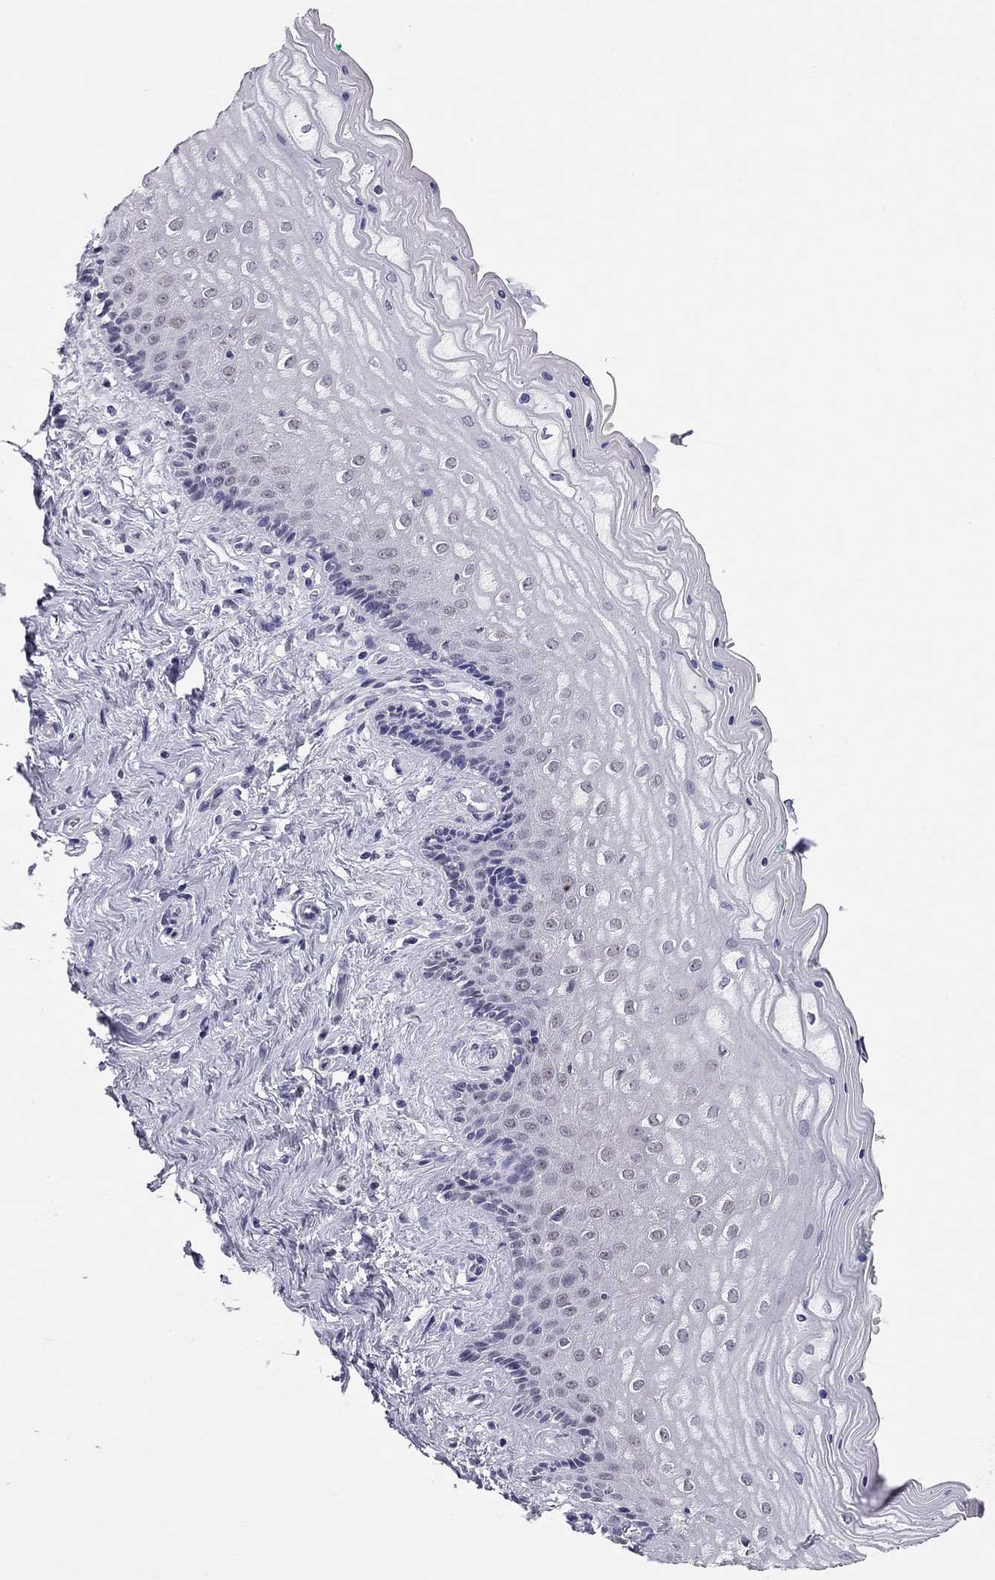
{"staining": {"intensity": "weak", "quantity": "<25%", "location": "nuclear"}, "tissue": "vagina", "cell_type": "Squamous epithelial cells", "image_type": "normal", "snomed": [{"axis": "morphology", "description": "Normal tissue, NOS"}, {"axis": "topography", "description": "Vagina"}], "caption": "This image is of benign vagina stained with IHC to label a protein in brown with the nuclei are counter-stained blue. There is no expression in squamous epithelial cells. (DAB immunohistochemistry (IHC) visualized using brightfield microscopy, high magnification).", "gene": "DOT1L", "patient": {"sex": "female", "age": 45}}